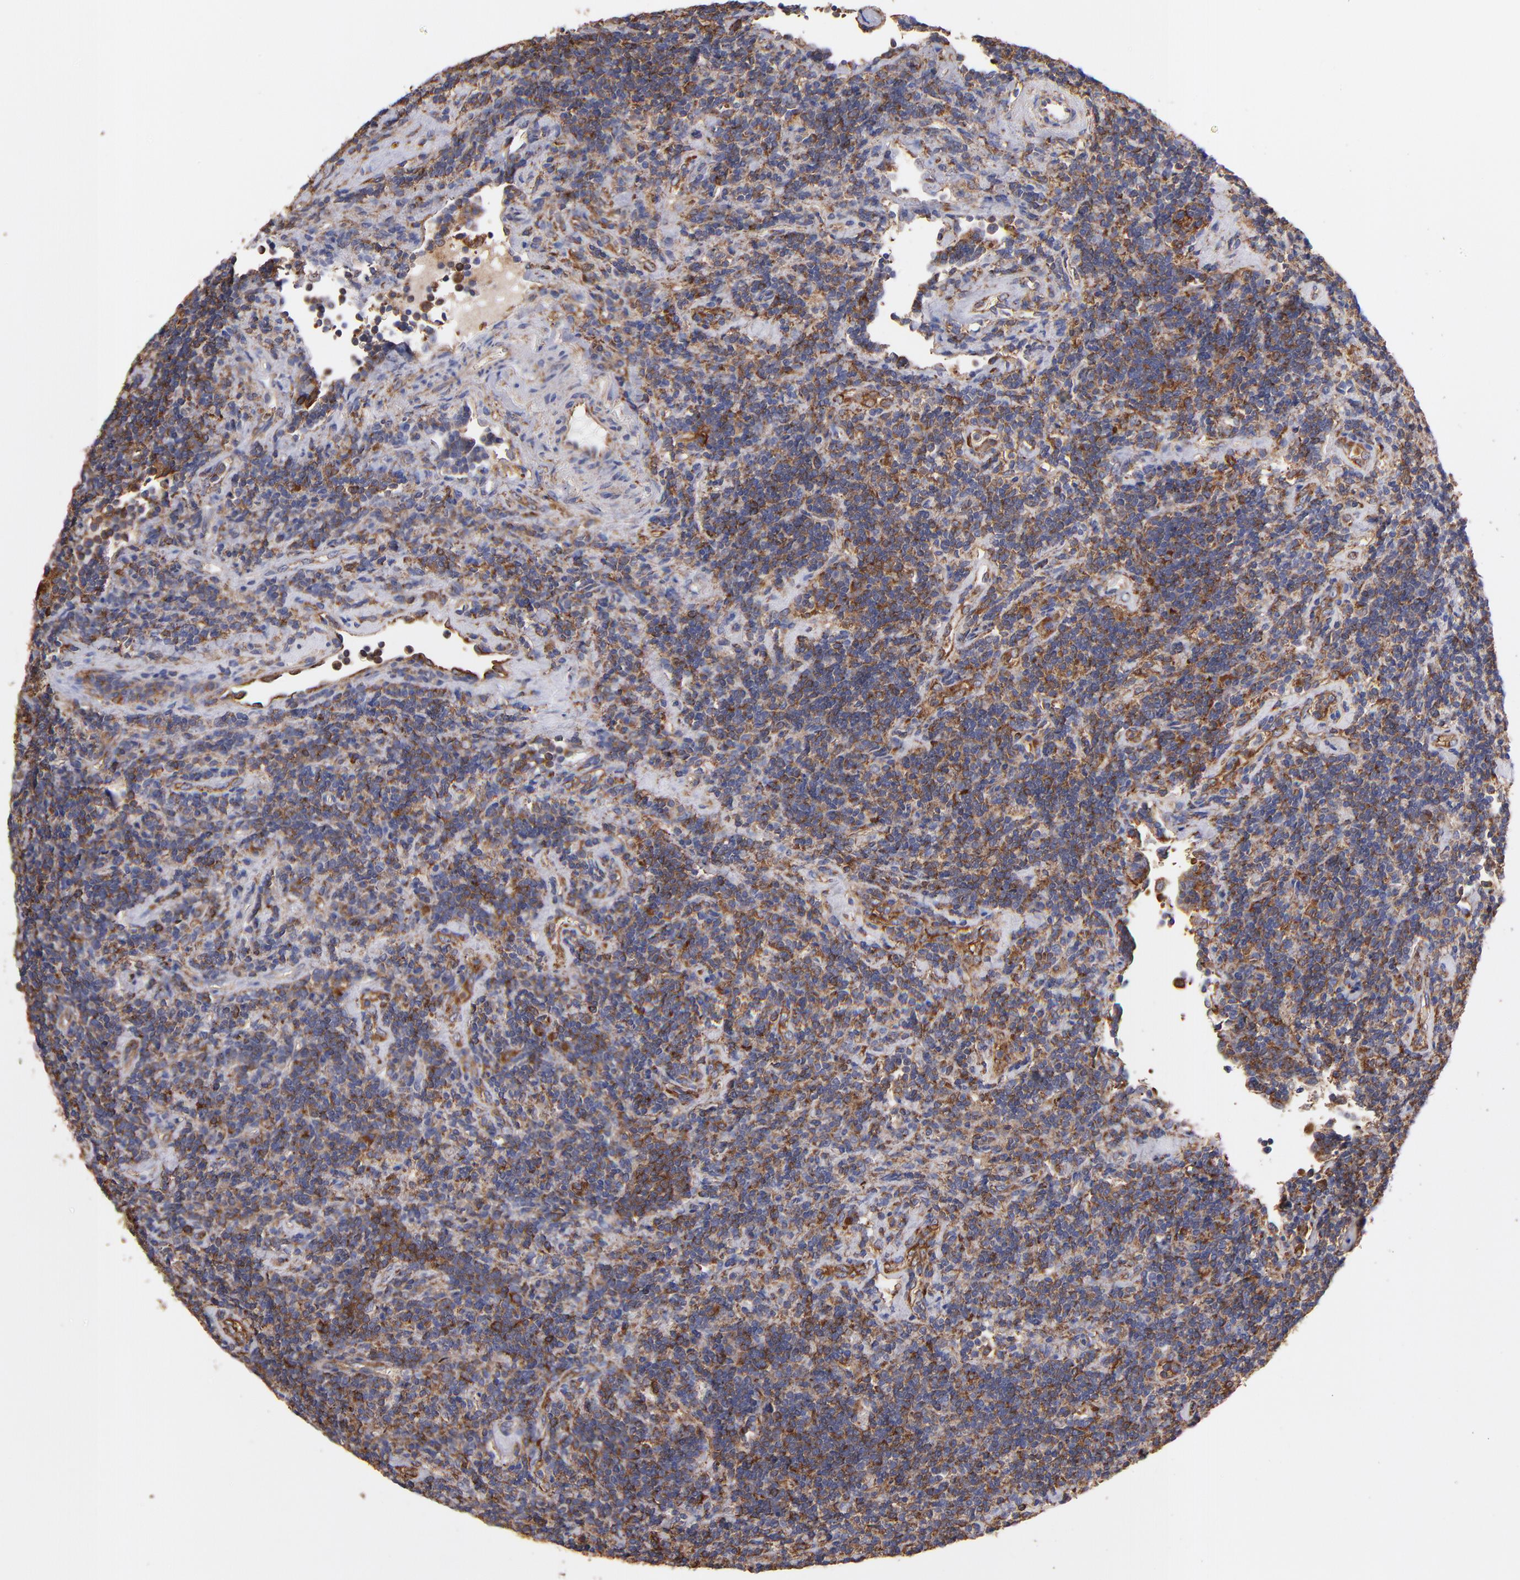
{"staining": {"intensity": "moderate", "quantity": "25%-75%", "location": "cytoplasmic/membranous"}, "tissue": "lymphoma", "cell_type": "Tumor cells", "image_type": "cancer", "snomed": [{"axis": "morphology", "description": "Malignant lymphoma, non-Hodgkin's type, Low grade"}, {"axis": "topography", "description": "Lymph node"}], "caption": "Protein analysis of lymphoma tissue demonstrates moderate cytoplasmic/membranous staining in approximately 25%-75% of tumor cells. The protein of interest is stained brown, and the nuclei are stained in blue (DAB (3,3'-diaminobenzidine) IHC with brightfield microscopy, high magnification).", "gene": "MVP", "patient": {"sex": "male", "age": 70}}